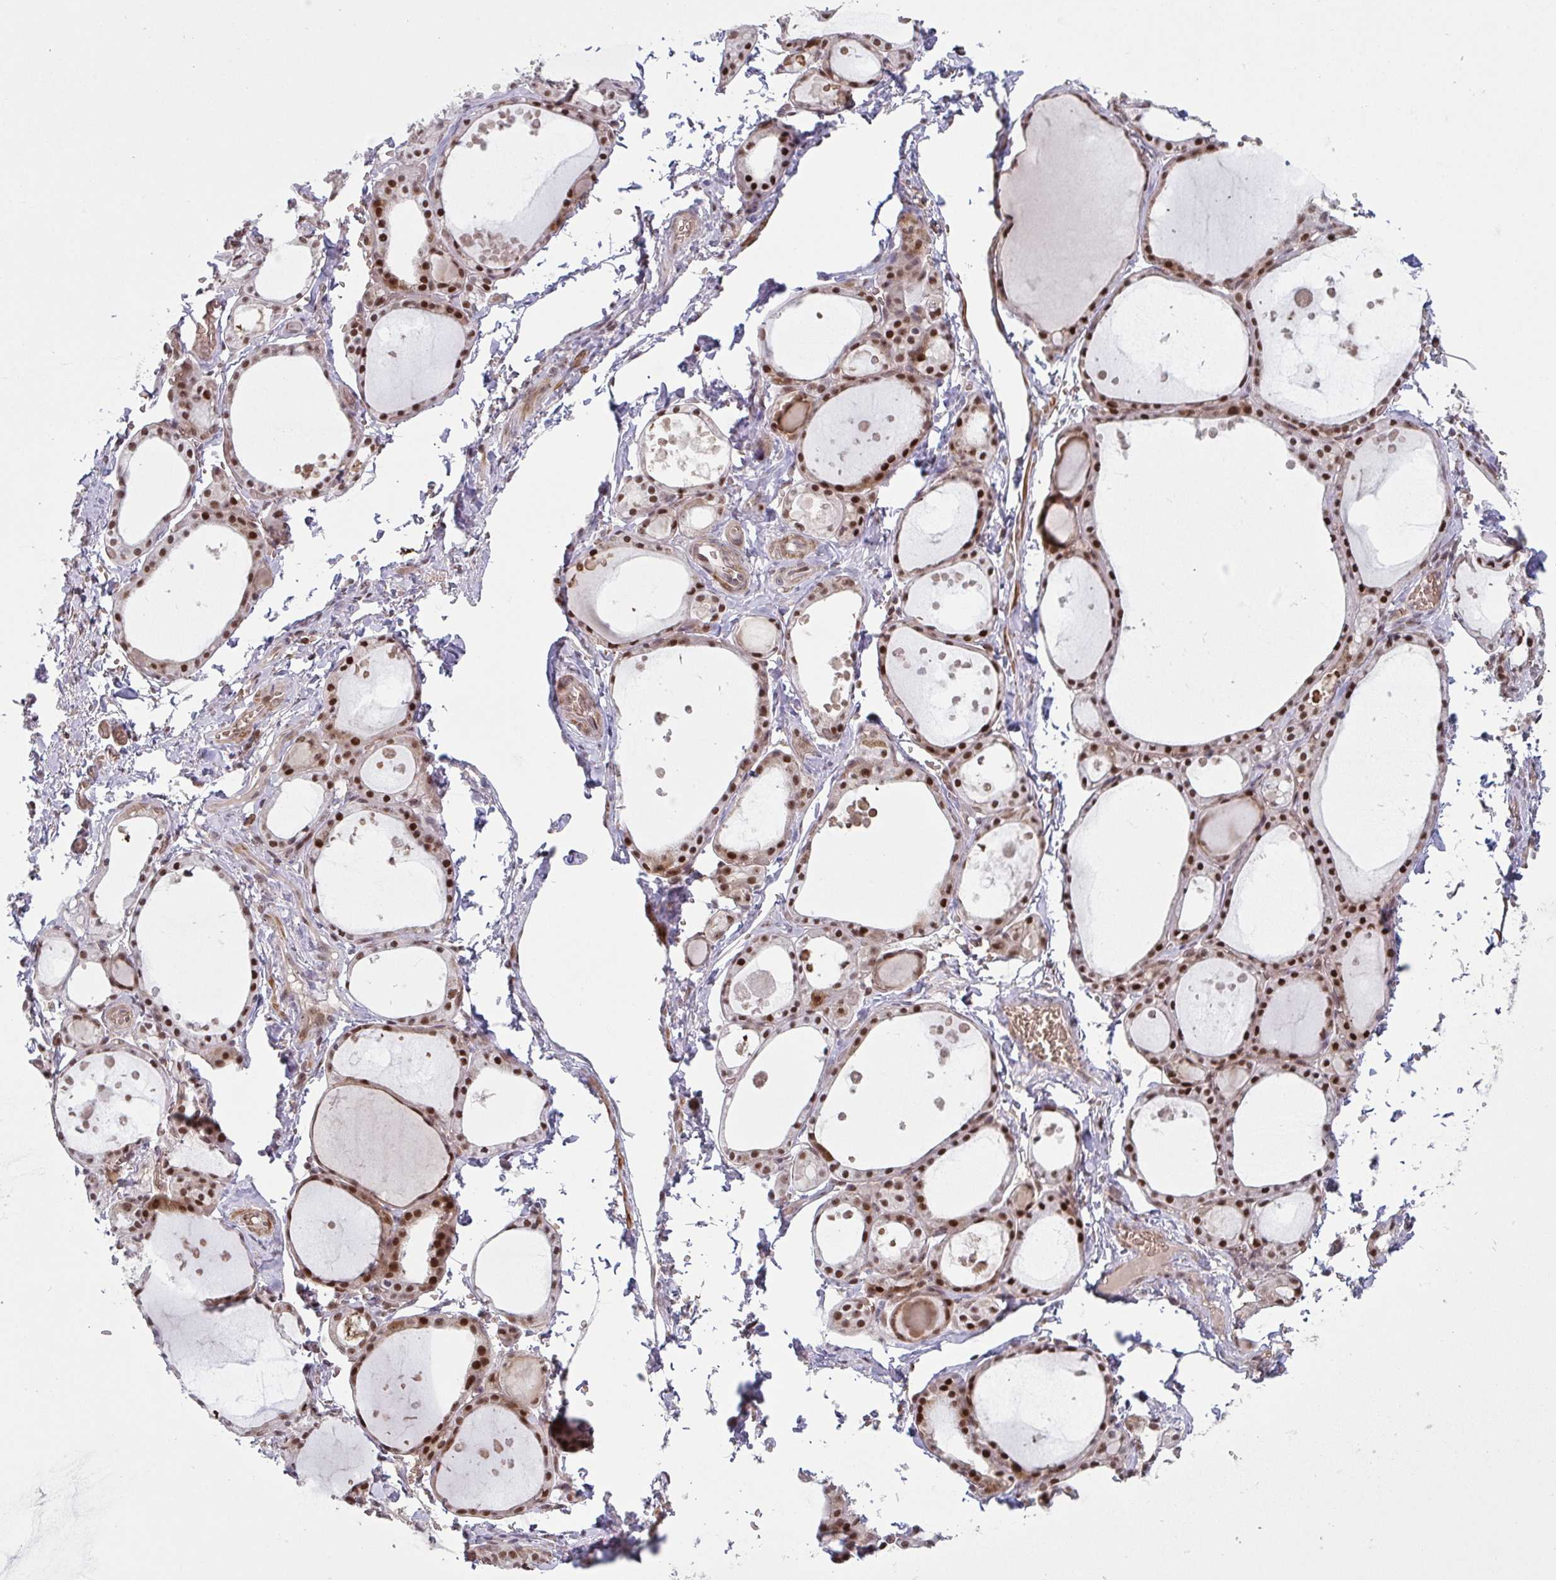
{"staining": {"intensity": "strong", "quantity": ">75%", "location": "nuclear"}, "tissue": "thyroid gland", "cell_type": "Glandular cells", "image_type": "normal", "snomed": [{"axis": "morphology", "description": "Normal tissue, NOS"}, {"axis": "topography", "description": "Thyroid gland"}], "caption": "IHC image of benign human thyroid gland stained for a protein (brown), which displays high levels of strong nuclear expression in about >75% of glandular cells.", "gene": "NLRP13", "patient": {"sex": "male", "age": 68}}